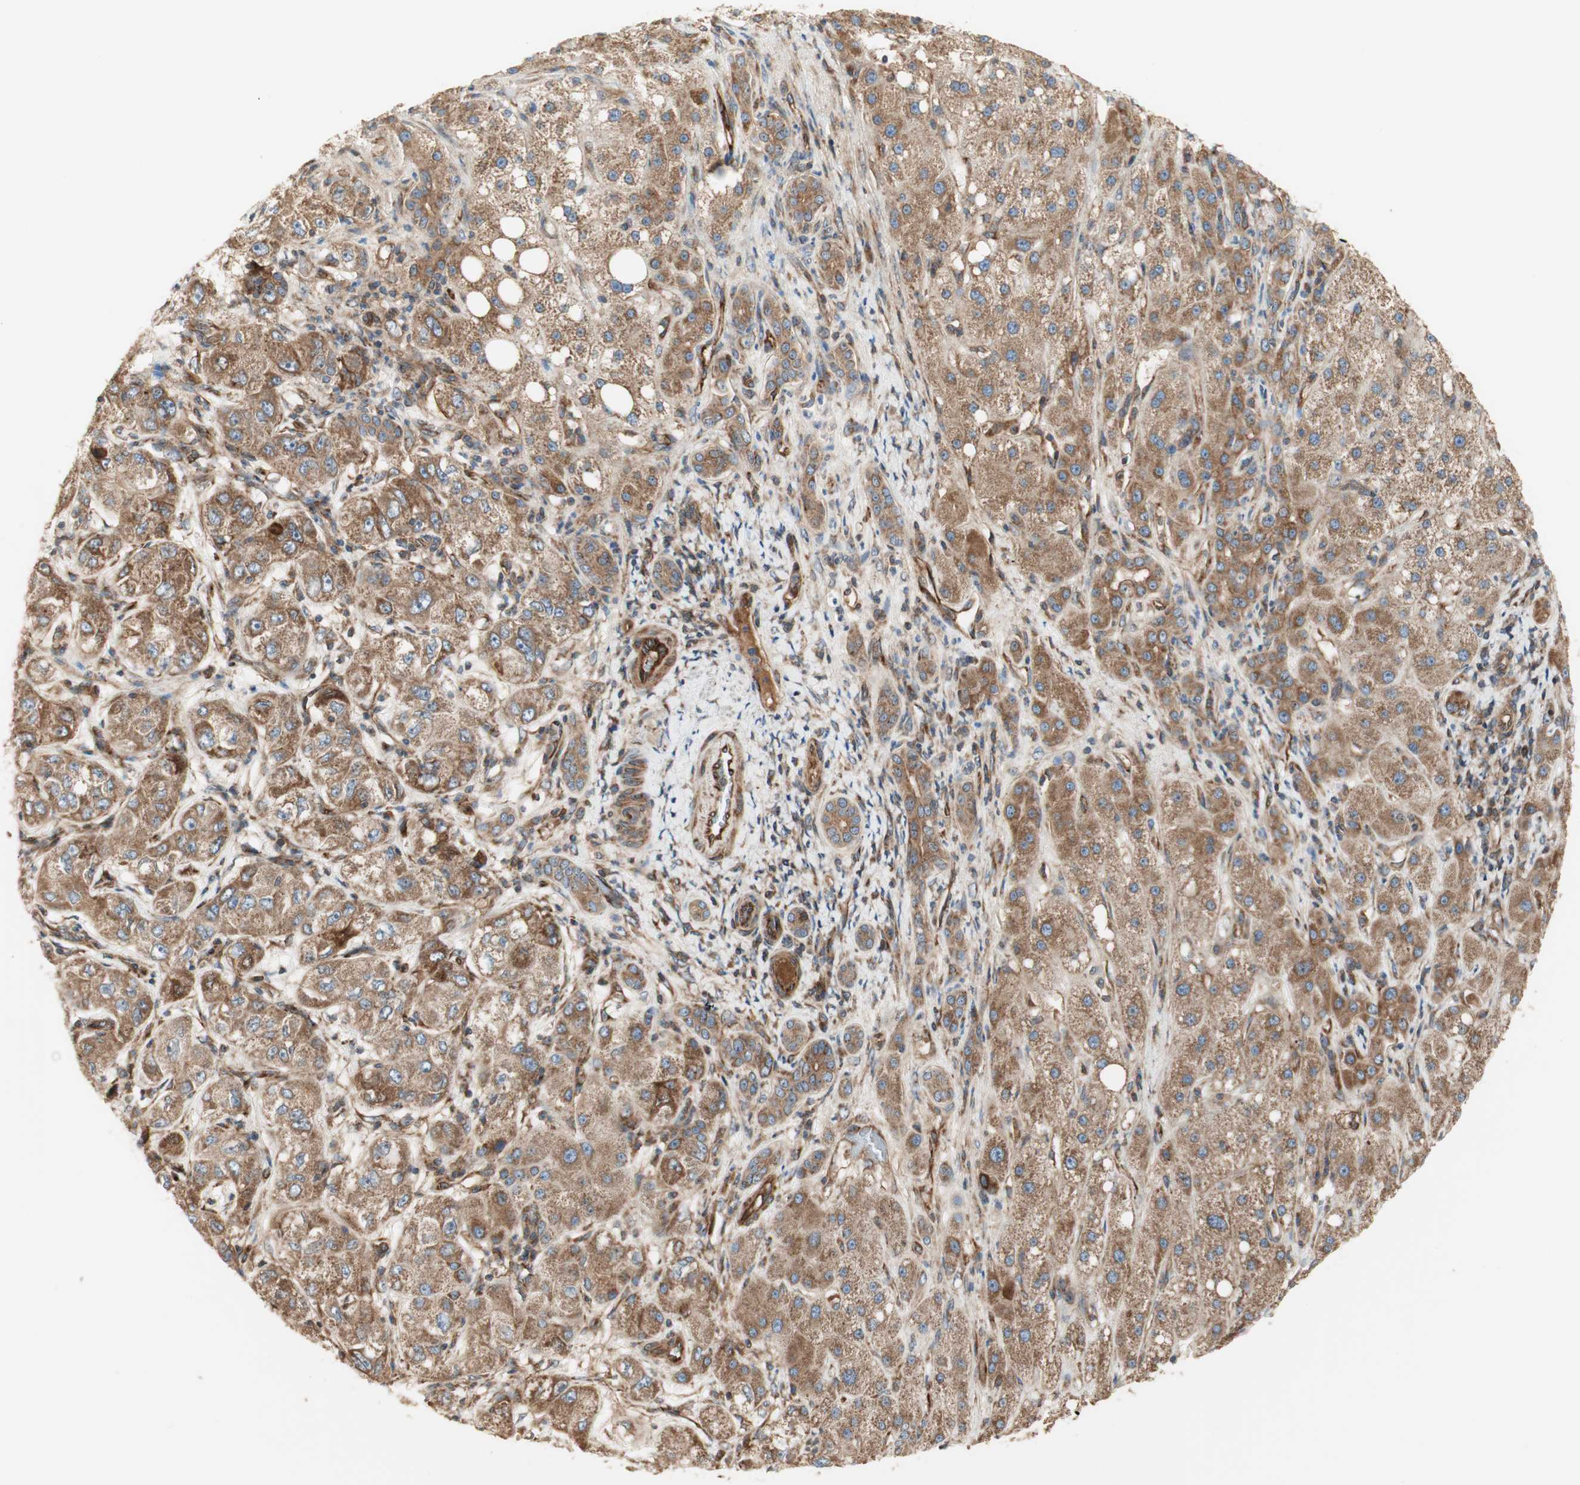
{"staining": {"intensity": "moderate", "quantity": ">75%", "location": "cytoplasmic/membranous"}, "tissue": "liver cancer", "cell_type": "Tumor cells", "image_type": "cancer", "snomed": [{"axis": "morphology", "description": "Carcinoma, Hepatocellular, NOS"}, {"axis": "topography", "description": "Liver"}], "caption": "Liver hepatocellular carcinoma stained with DAB (3,3'-diaminobenzidine) immunohistochemistry reveals medium levels of moderate cytoplasmic/membranous expression in approximately >75% of tumor cells.", "gene": "CTTNBP2NL", "patient": {"sex": "male", "age": 80}}